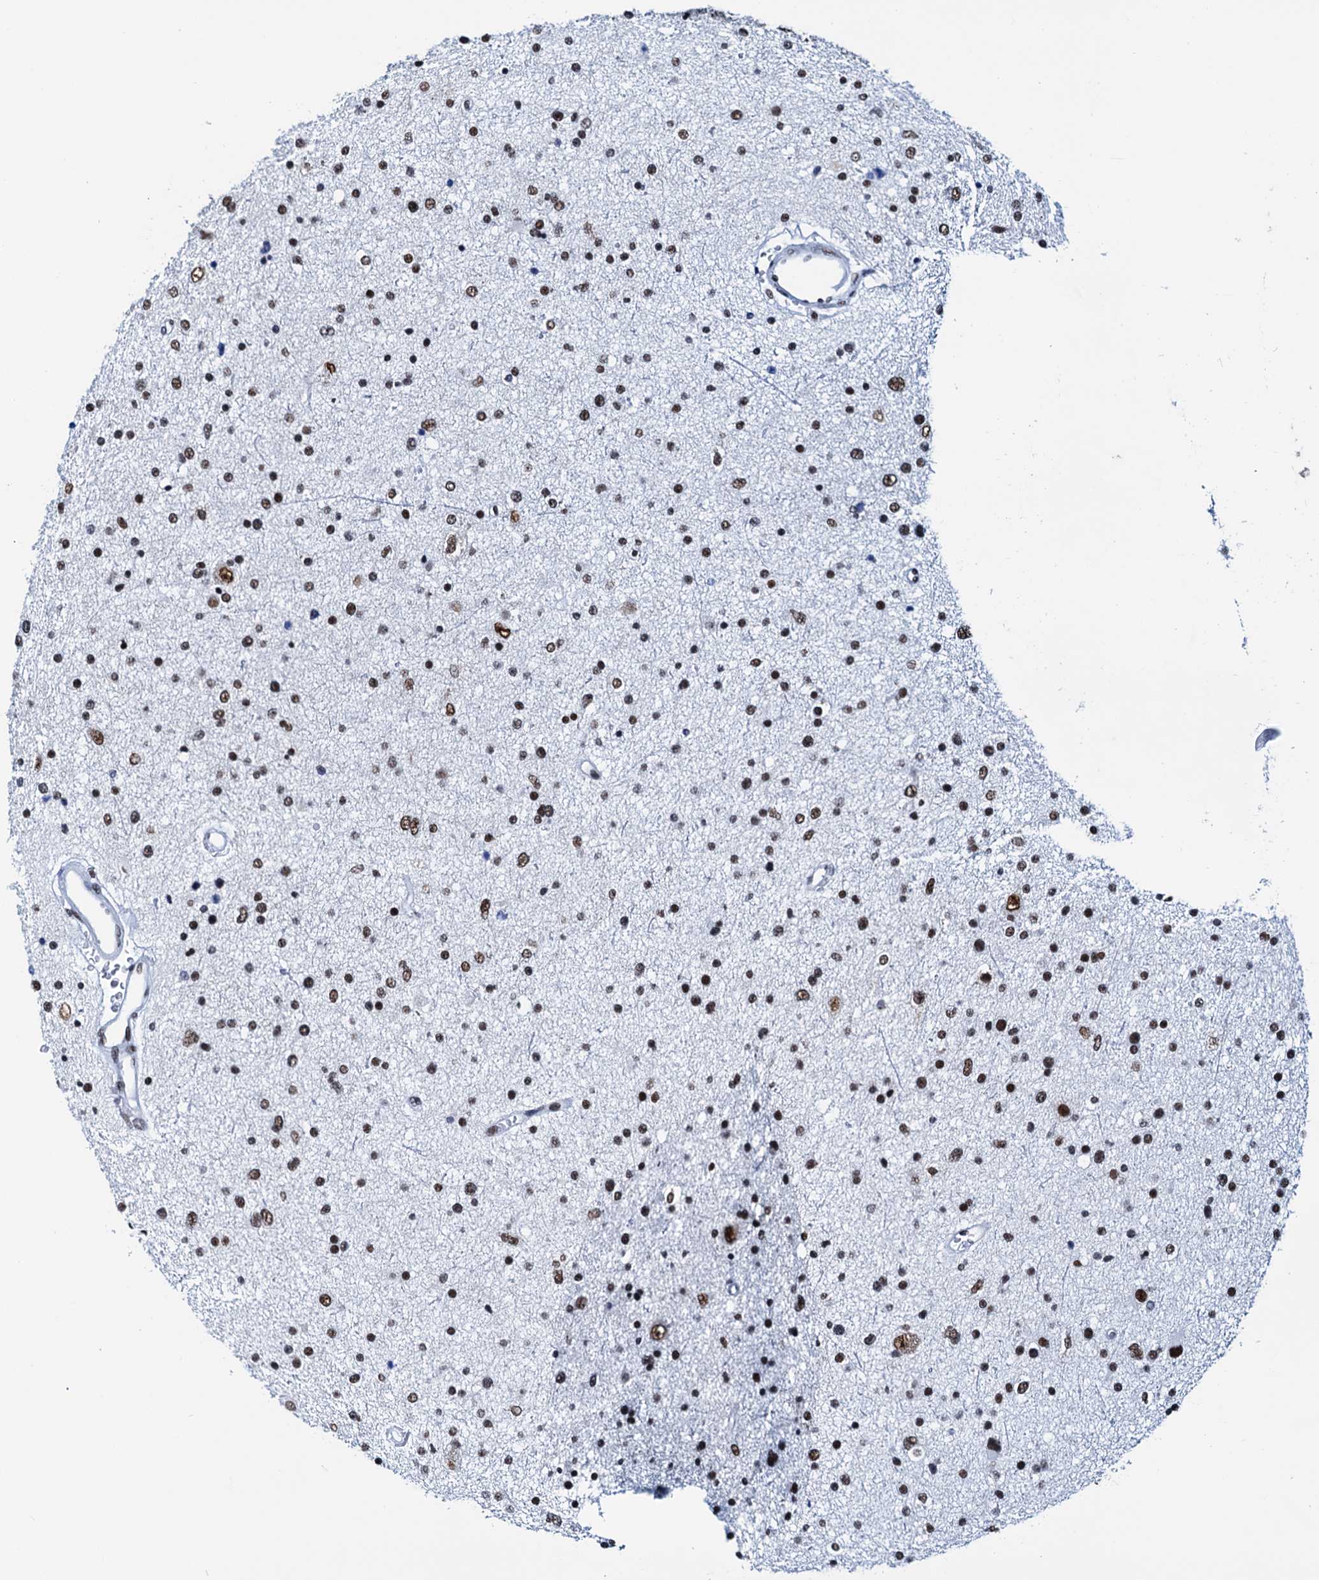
{"staining": {"intensity": "moderate", "quantity": ">75%", "location": "nuclear"}, "tissue": "glioma", "cell_type": "Tumor cells", "image_type": "cancer", "snomed": [{"axis": "morphology", "description": "Glioma, malignant, Low grade"}, {"axis": "topography", "description": "Brain"}], "caption": "High-power microscopy captured an immunohistochemistry photomicrograph of glioma, revealing moderate nuclear staining in approximately >75% of tumor cells. (Brightfield microscopy of DAB IHC at high magnification).", "gene": "SLTM", "patient": {"sex": "female", "age": 37}}